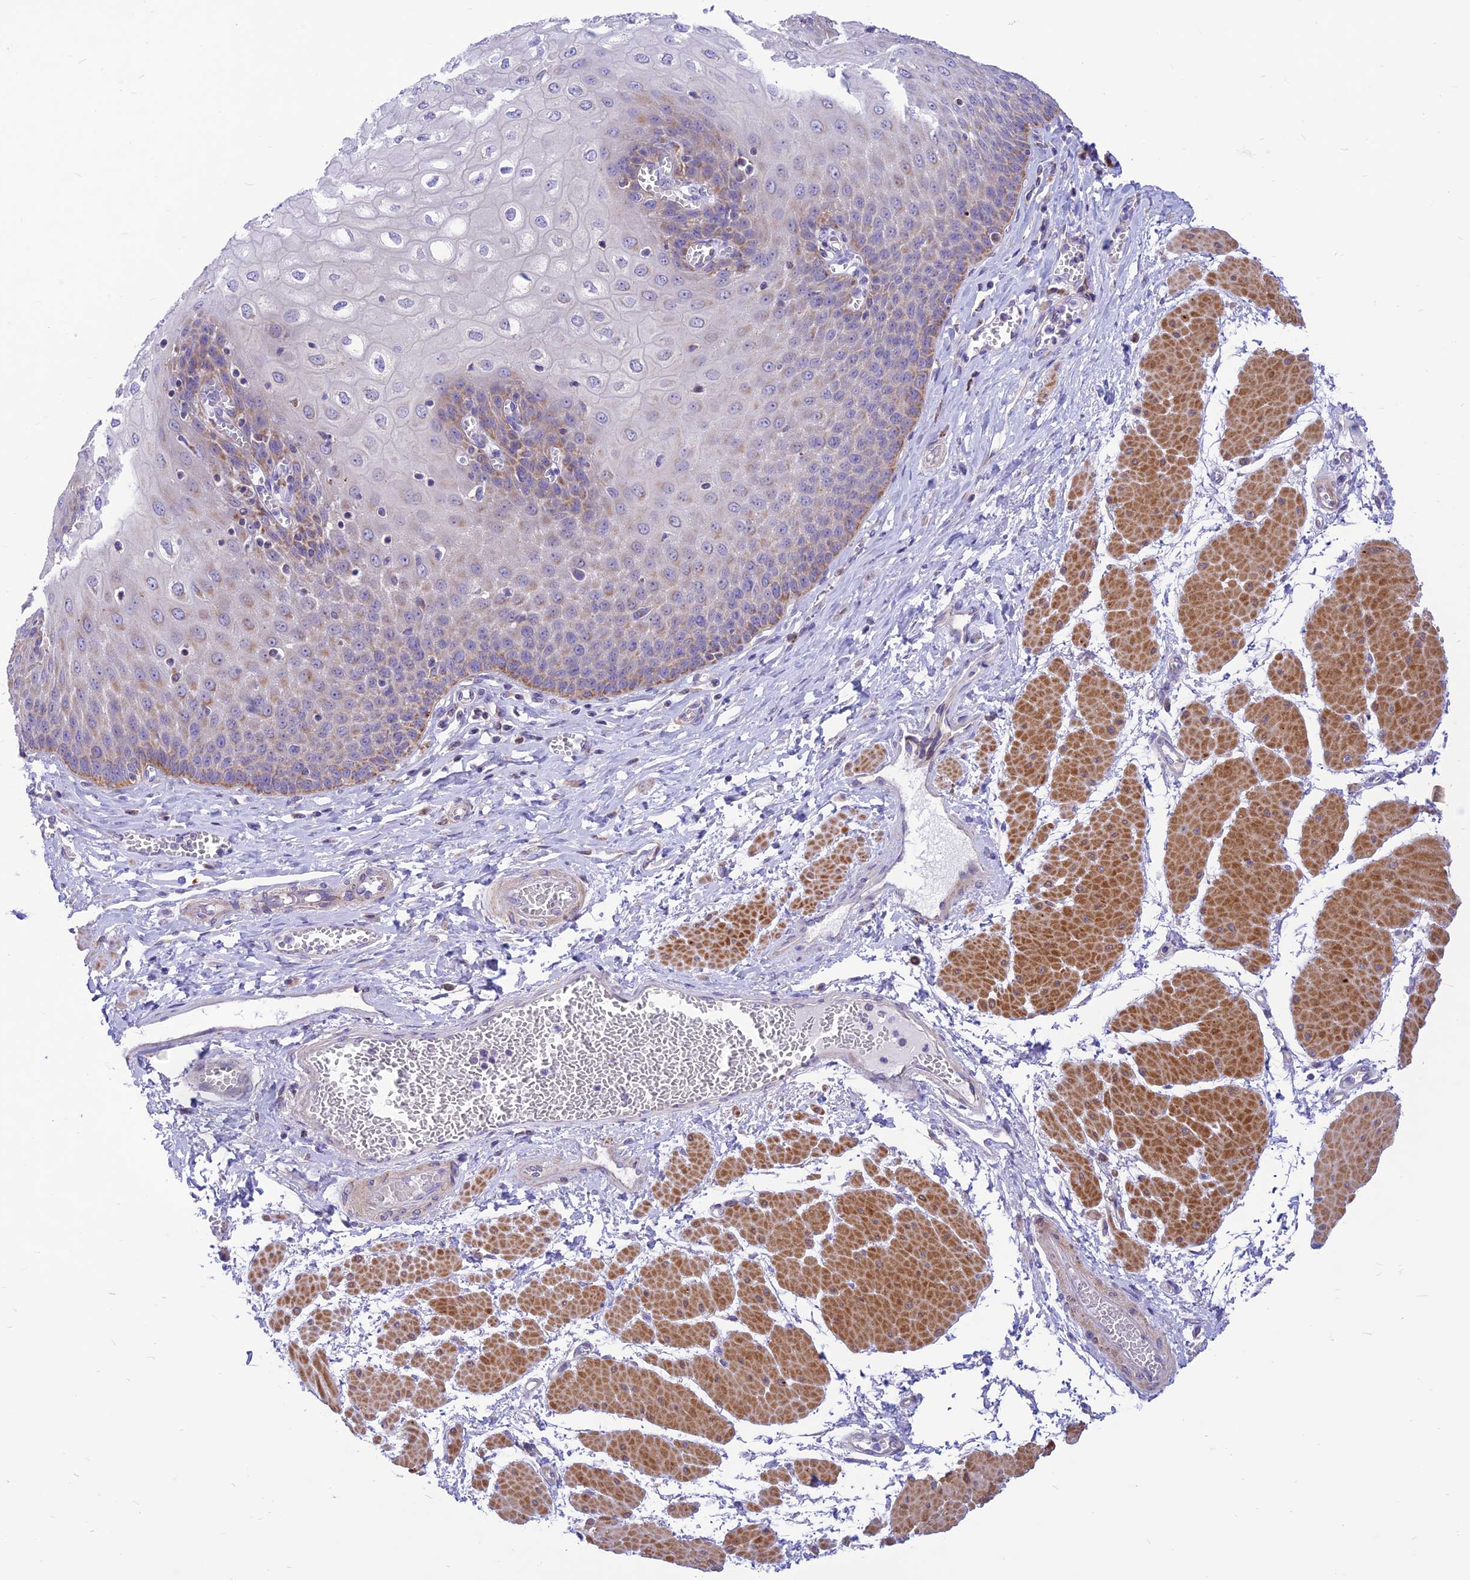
{"staining": {"intensity": "weak", "quantity": "<25%", "location": "cytoplasmic/membranous"}, "tissue": "esophagus", "cell_type": "Squamous epithelial cells", "image_type": "normal", "snomed": [{"axis": "morphology", "description": "Normal tissue, NOS"}, {"axis": "topography", "description": "Esophagus"}], "caption": "Immunohistochemistry histopathology image of benign esophagus stained for a protein (brown), which reveals no expression in squamous epithelial cells. (Brightfield microscopy of DAB (3,3'-diaminobenzidine) IHC at high magnification).", "gene": "FAM186B", "patient": {"sex": "male", "age": 60}}